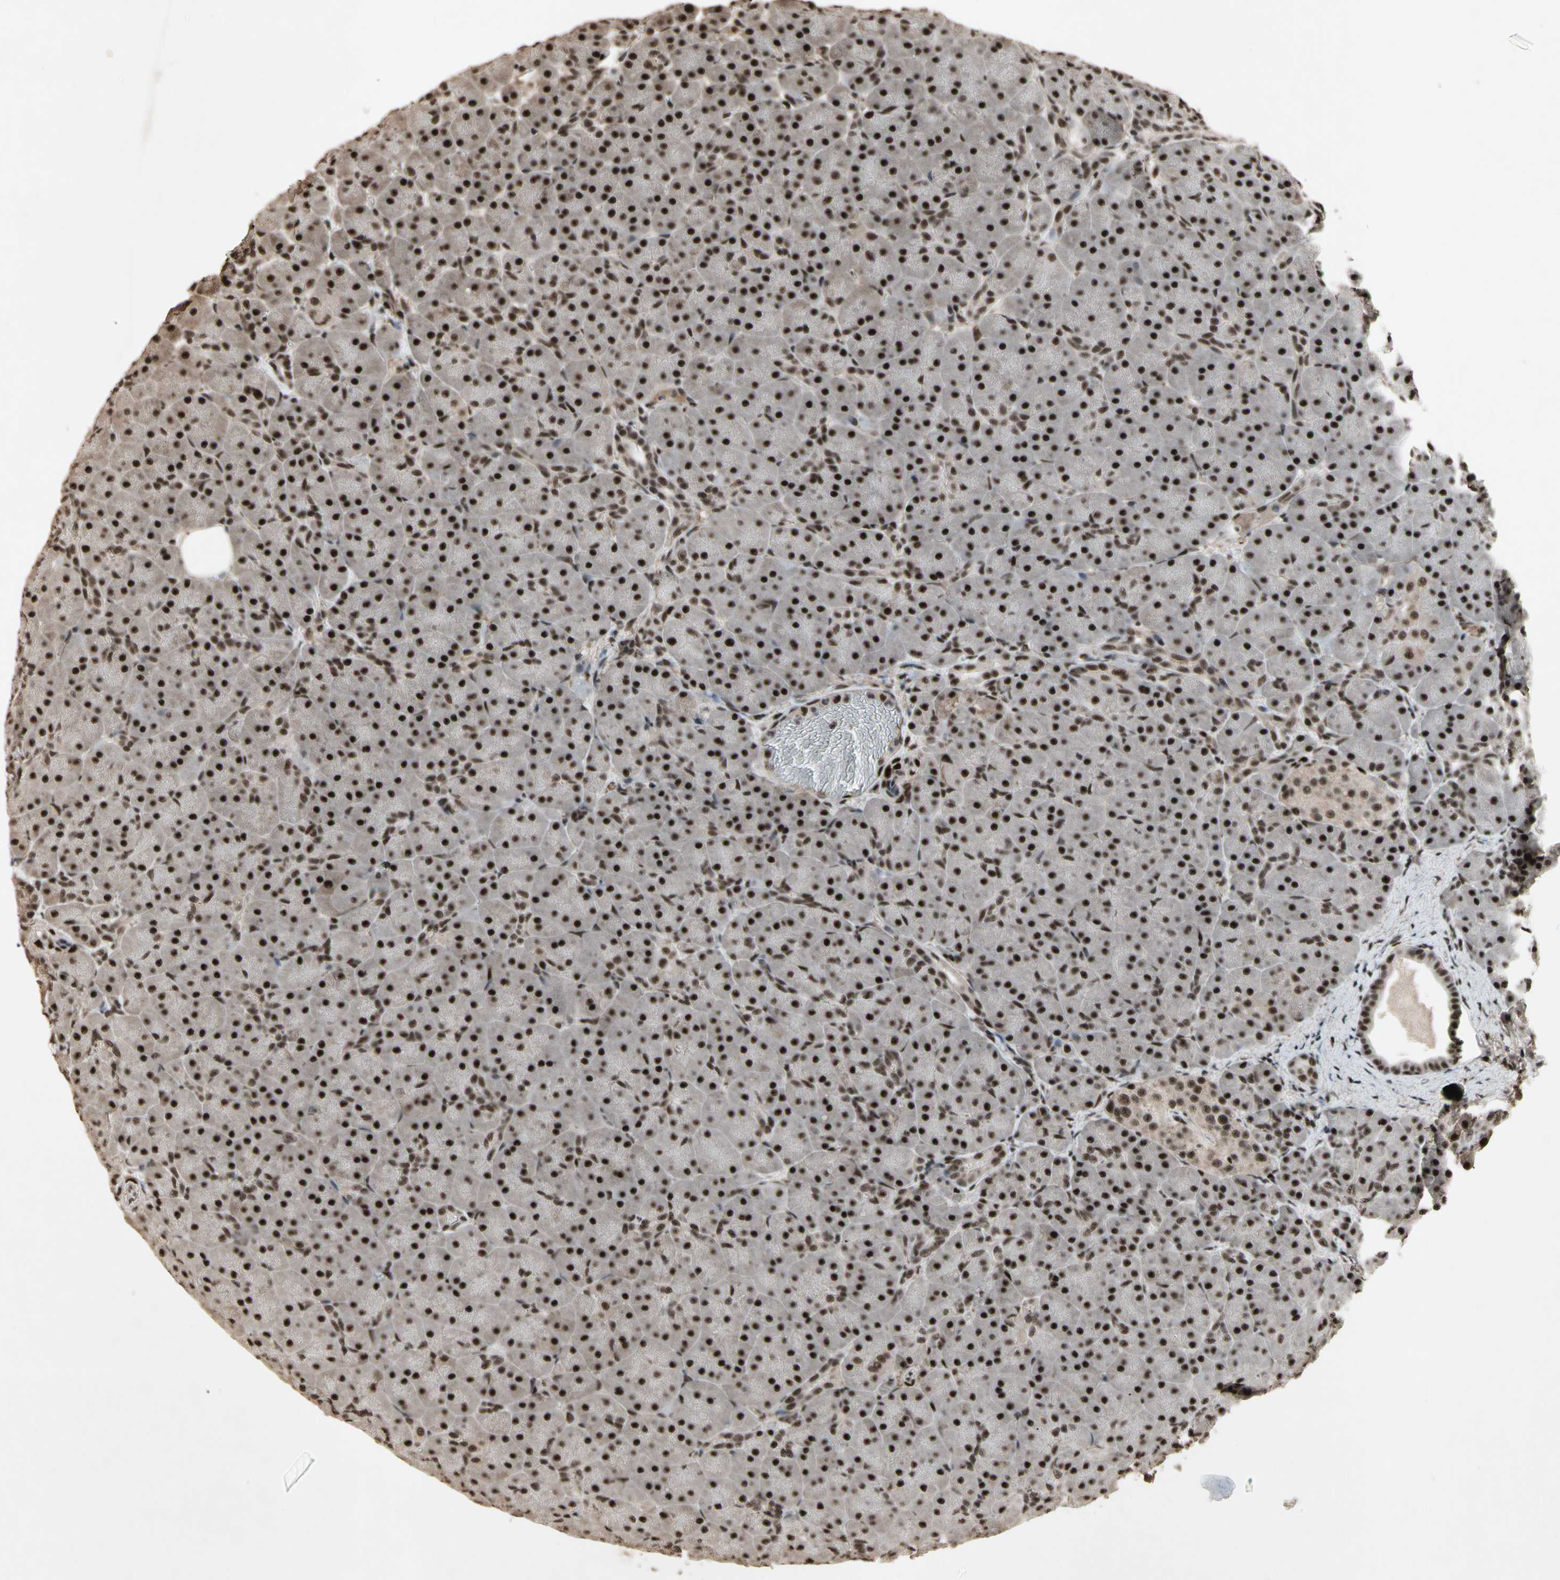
{"staining": {"intensity": "strong", "quantity": ">75%", "location": "nuclear"}, "tissue": "pancreas", "cell_type": "Exocrine glandular cells", "image_type": "normal", "snomed": [{"axis": "morphology", "description": "Normal tissue, NOS"}, {"axis": "topography", "description": "Pancreas"}], "caption": "Immunohistochemistry (IHC) of normal pancreas shows high levels of strong nuclear expression in about >75% of exocrine glandular cells. The staining was performed using DAB (3,3'-diaminobenzidine), with brown indicating positive protein expression. Nuclei are stained blue with hematoxylin.", "gene": "TBX2", "patient": {"sex": "male", "age": 66}}